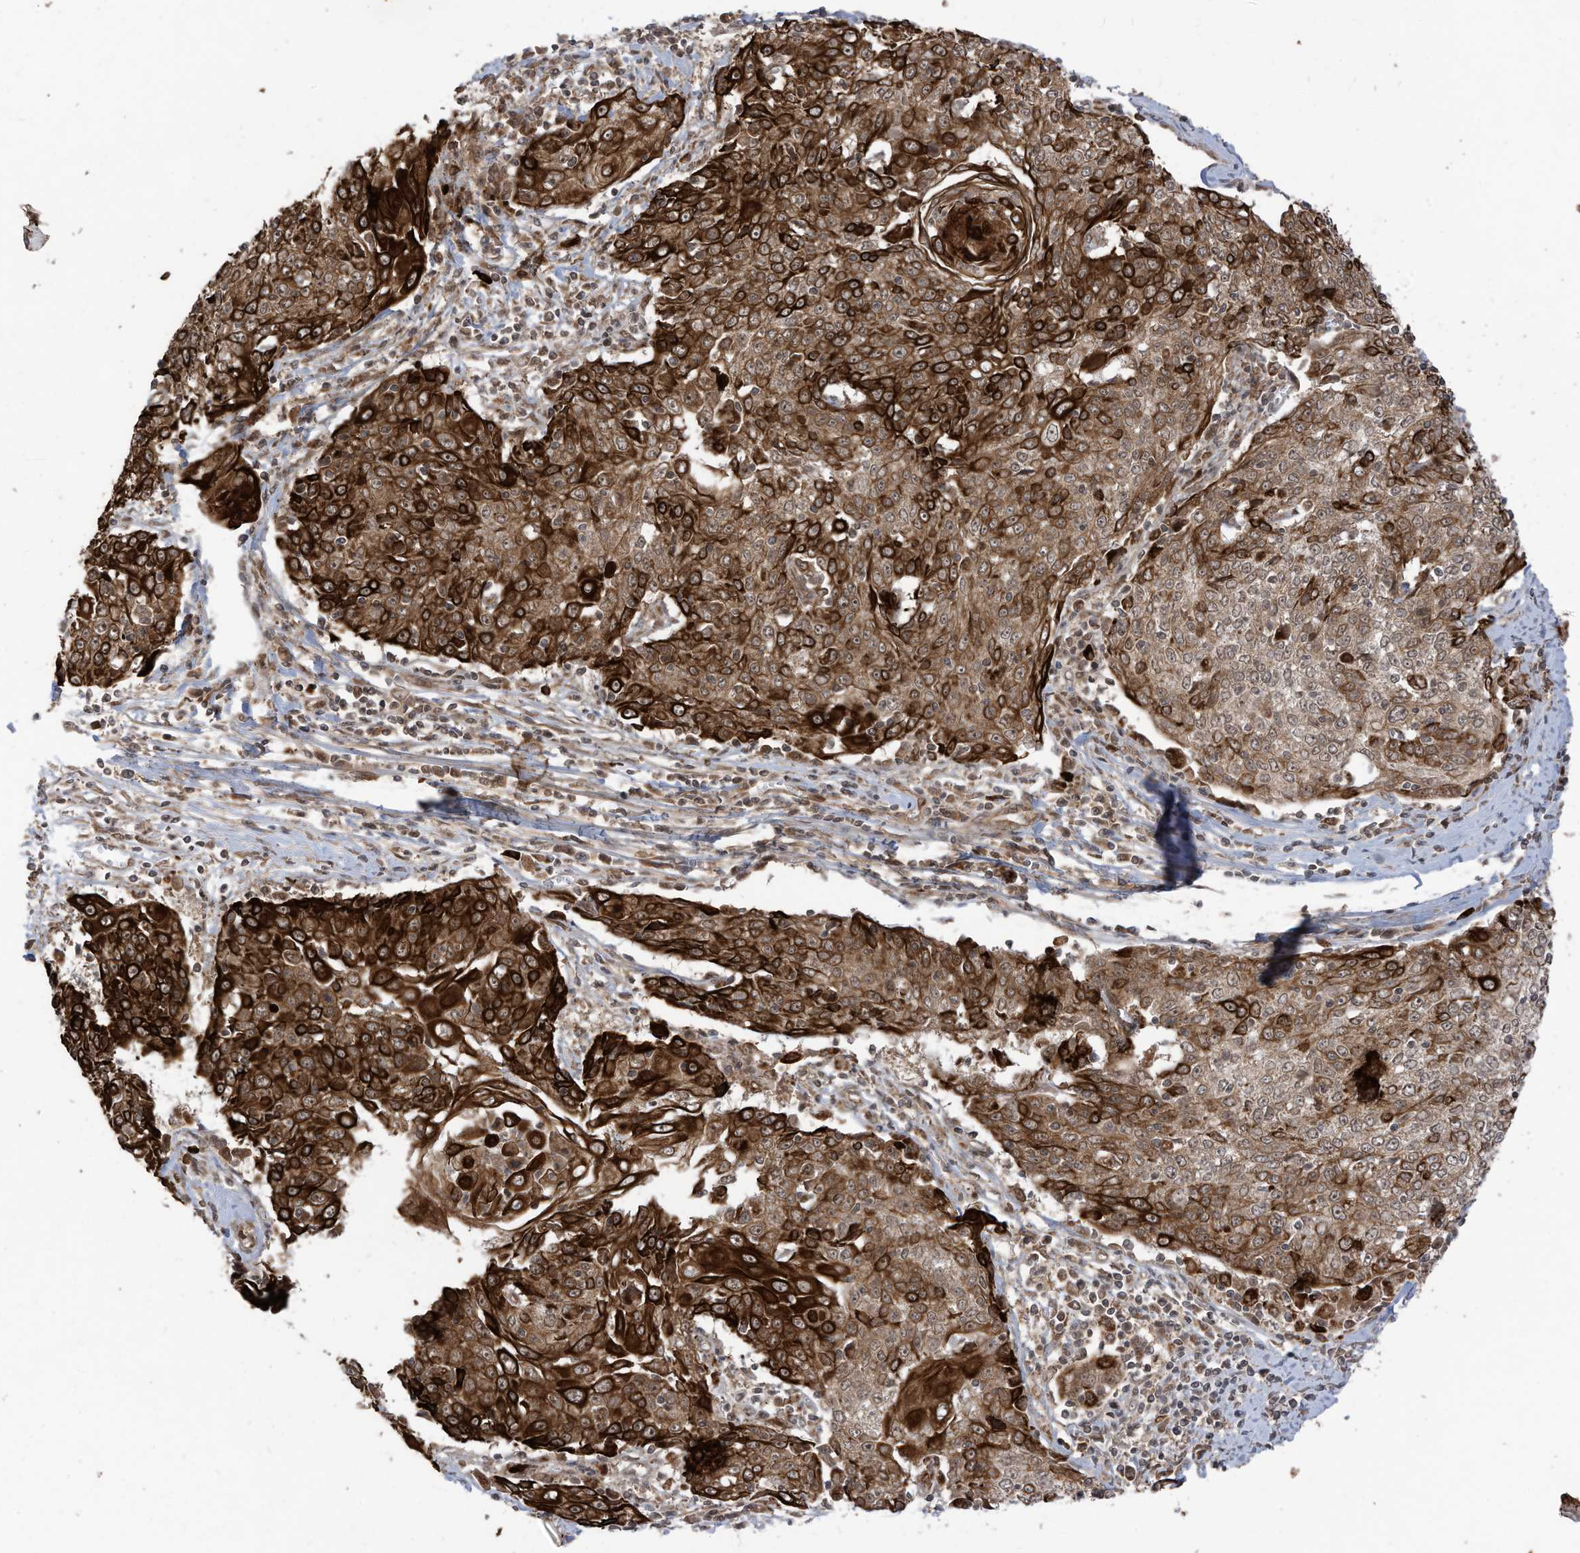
{"staining": {"intensity": "strong", "quantity": ">75%", "location": "cytoplasmic/membranous"}, "tissue": "cervical cancer", "cell_type": "Tumor cells", "image_type": "cancer", "snomed": [{"axis": "morphology", "description": "Squamous cell carcinoma, NOS"}, {"axis": "topography", "description": "Cervix"}], "caption": "About >75% of tumor cells in human cervical cancer (squamous cell carcinoma) demonstrate strong cytoplasmic/membranous protein staining as visualized by brown immunohistochemical staining.", "gene": "TRIM67", "patient": {"sex": "female", "age": 48}}